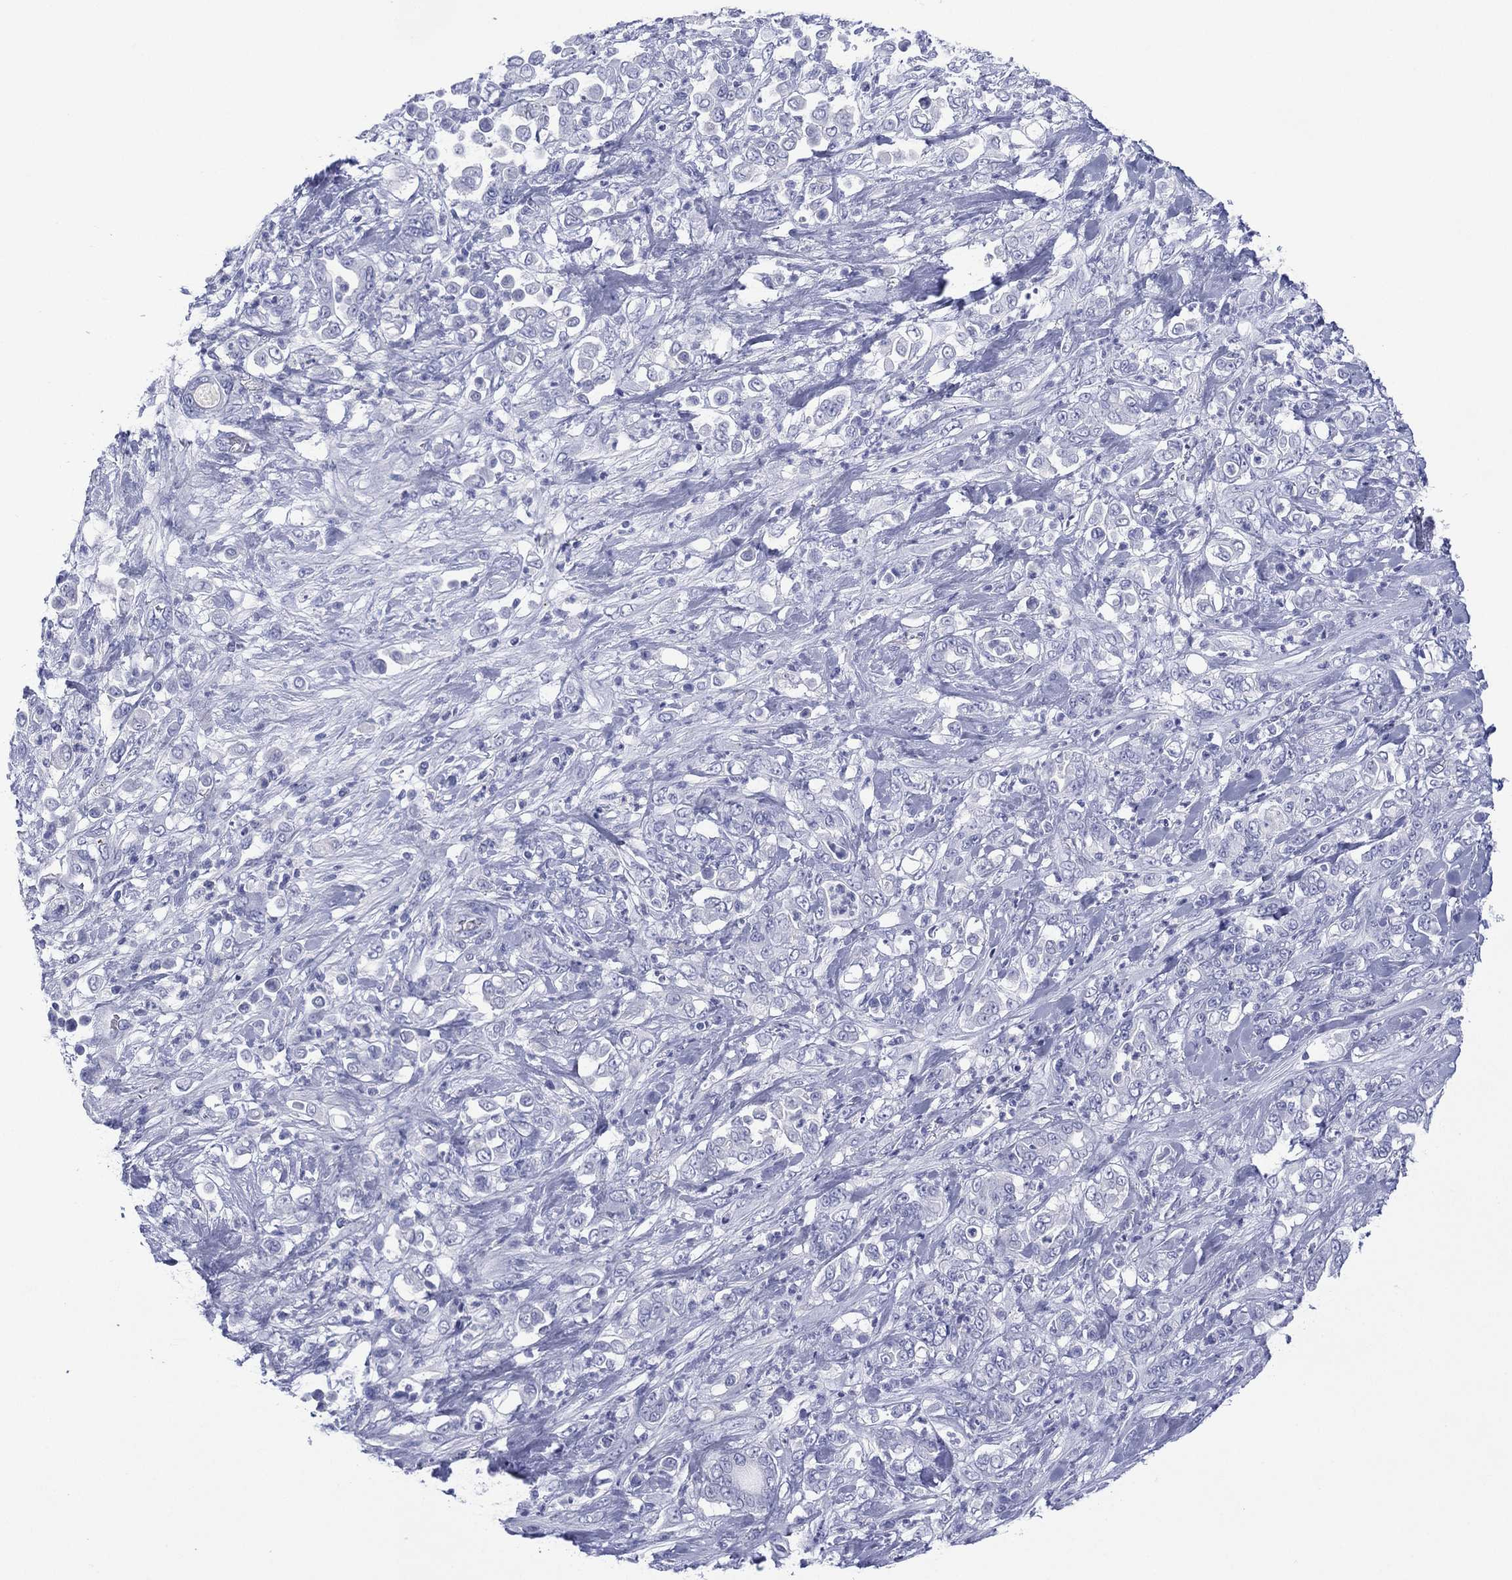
{"staining": {"intensity": "negative", "quantity": "none", "location": "none"}, "tissue": "stomach cancer", "cell_type": "Tumor cells", "image_type": "cancer", "snomed": [{"axis": "morphology", "description": "Adenocarcinoma, NOS"}, {"axis": "topography", "description": "Stomach"}], "caption": "IHC micrograph of human stomach cancer (adenocarcinoma) stained for a protein (brown), which demonstrates no positivity in tumor cells.", "gene": "DSG1", "patient": {"sex": "female", "age": 79}}